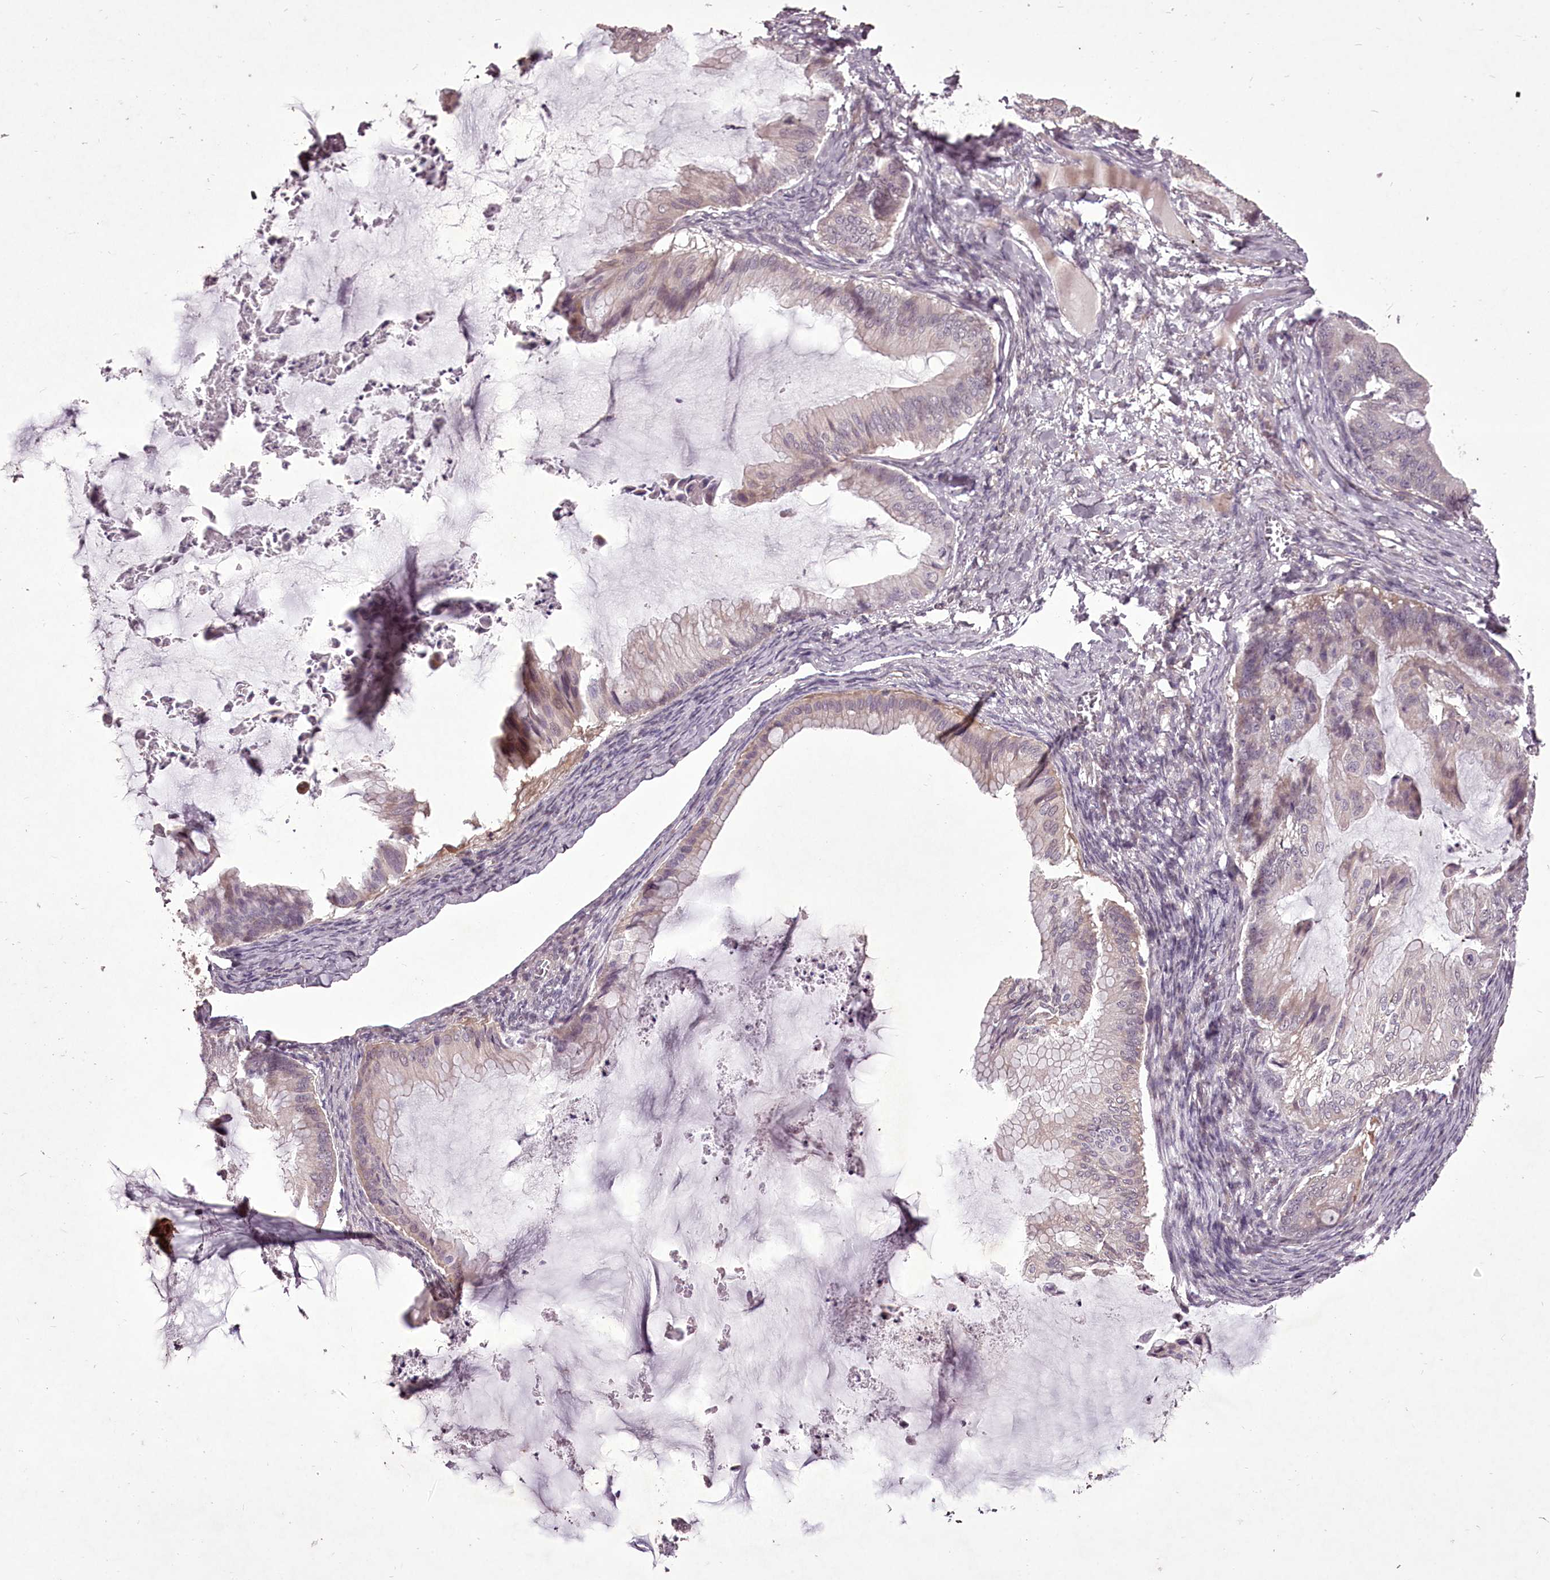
{"staining": {"intensity": "weak", "quantity": "<25%", "location": "cytoplasmic/membranous"}, "tissue": "ovarian cancer", "cell_type": "Tumor cells", "image_type": "cancer", "snomed": [{"axis": "morphology", "description": "Cystadenocarcinoma, mucinous, NOS"}, {"axis": "topography", "description": "Ovary"}], "caption": "This micrograph is of mucinous cystadenocarcinoma (ovarian) stained with immunohistochemistry (IHC) to label a protein in brown with the nuclei are counter-stained blue. There is no staining in tumor cells. (DAB (3,3'-diaminobenzidine) immunohistochemistry (IHC) with hematoxylin counter stain).", "gene": "C1orf56", "patient": {"sex": "female", "age": 71}}